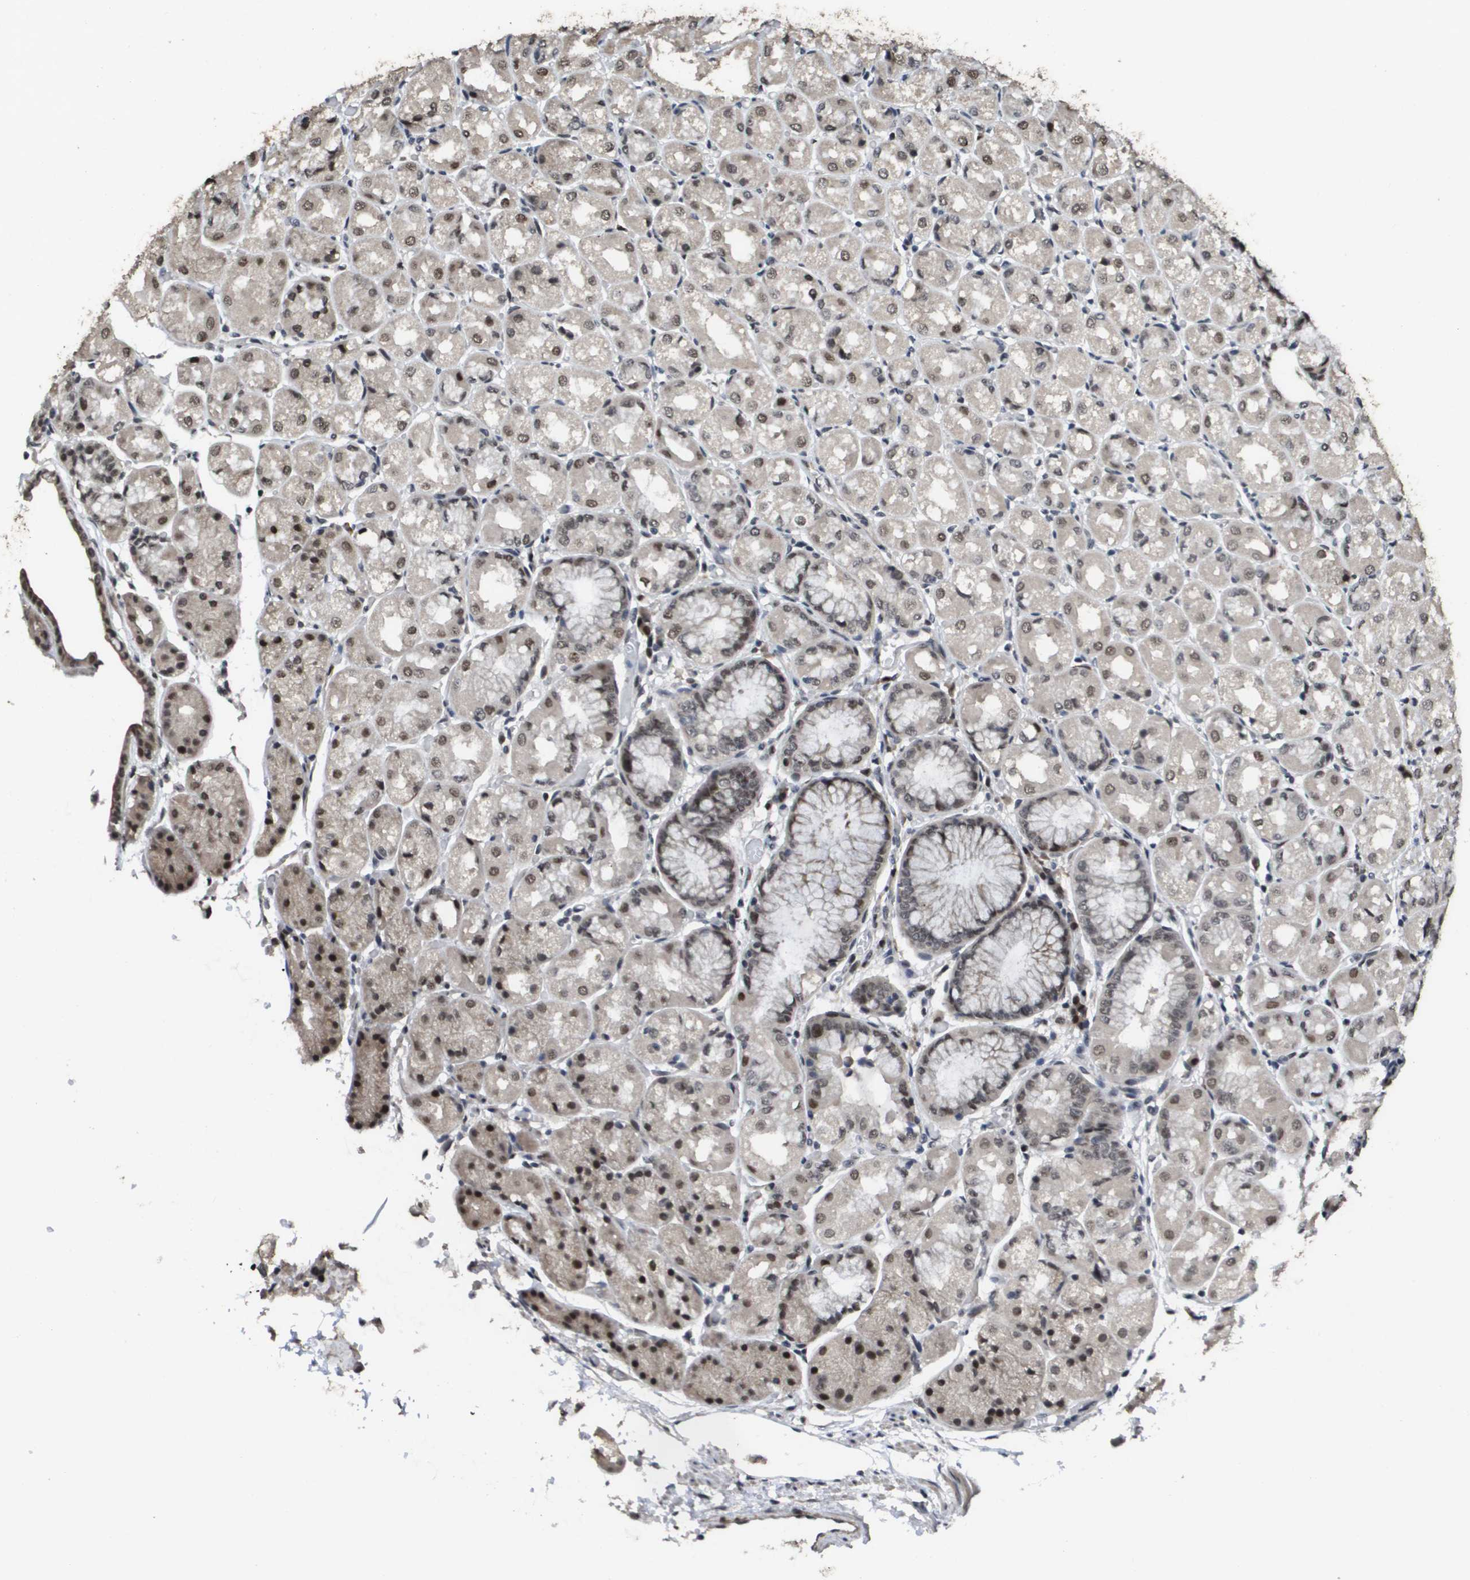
{"staining": {"intensity": "strong", "quantity": "25%-75%", "location": "nuclear"}, "tissue": "stomach", "cell_type": "Glandular cells", "image_type": "normal", "snomed": [{"axis": "morphology", "description": "Normal tissue, NOS"}, {"axis": "topography", "description": "Stomach, upper"}], "caption": "Glandular cells reveal strong nuclear staining in approximately 25%-75% of cells in unremarkable stomach.", "gene": "KAT5", "patient": {"sex": "male", "age": 72}}